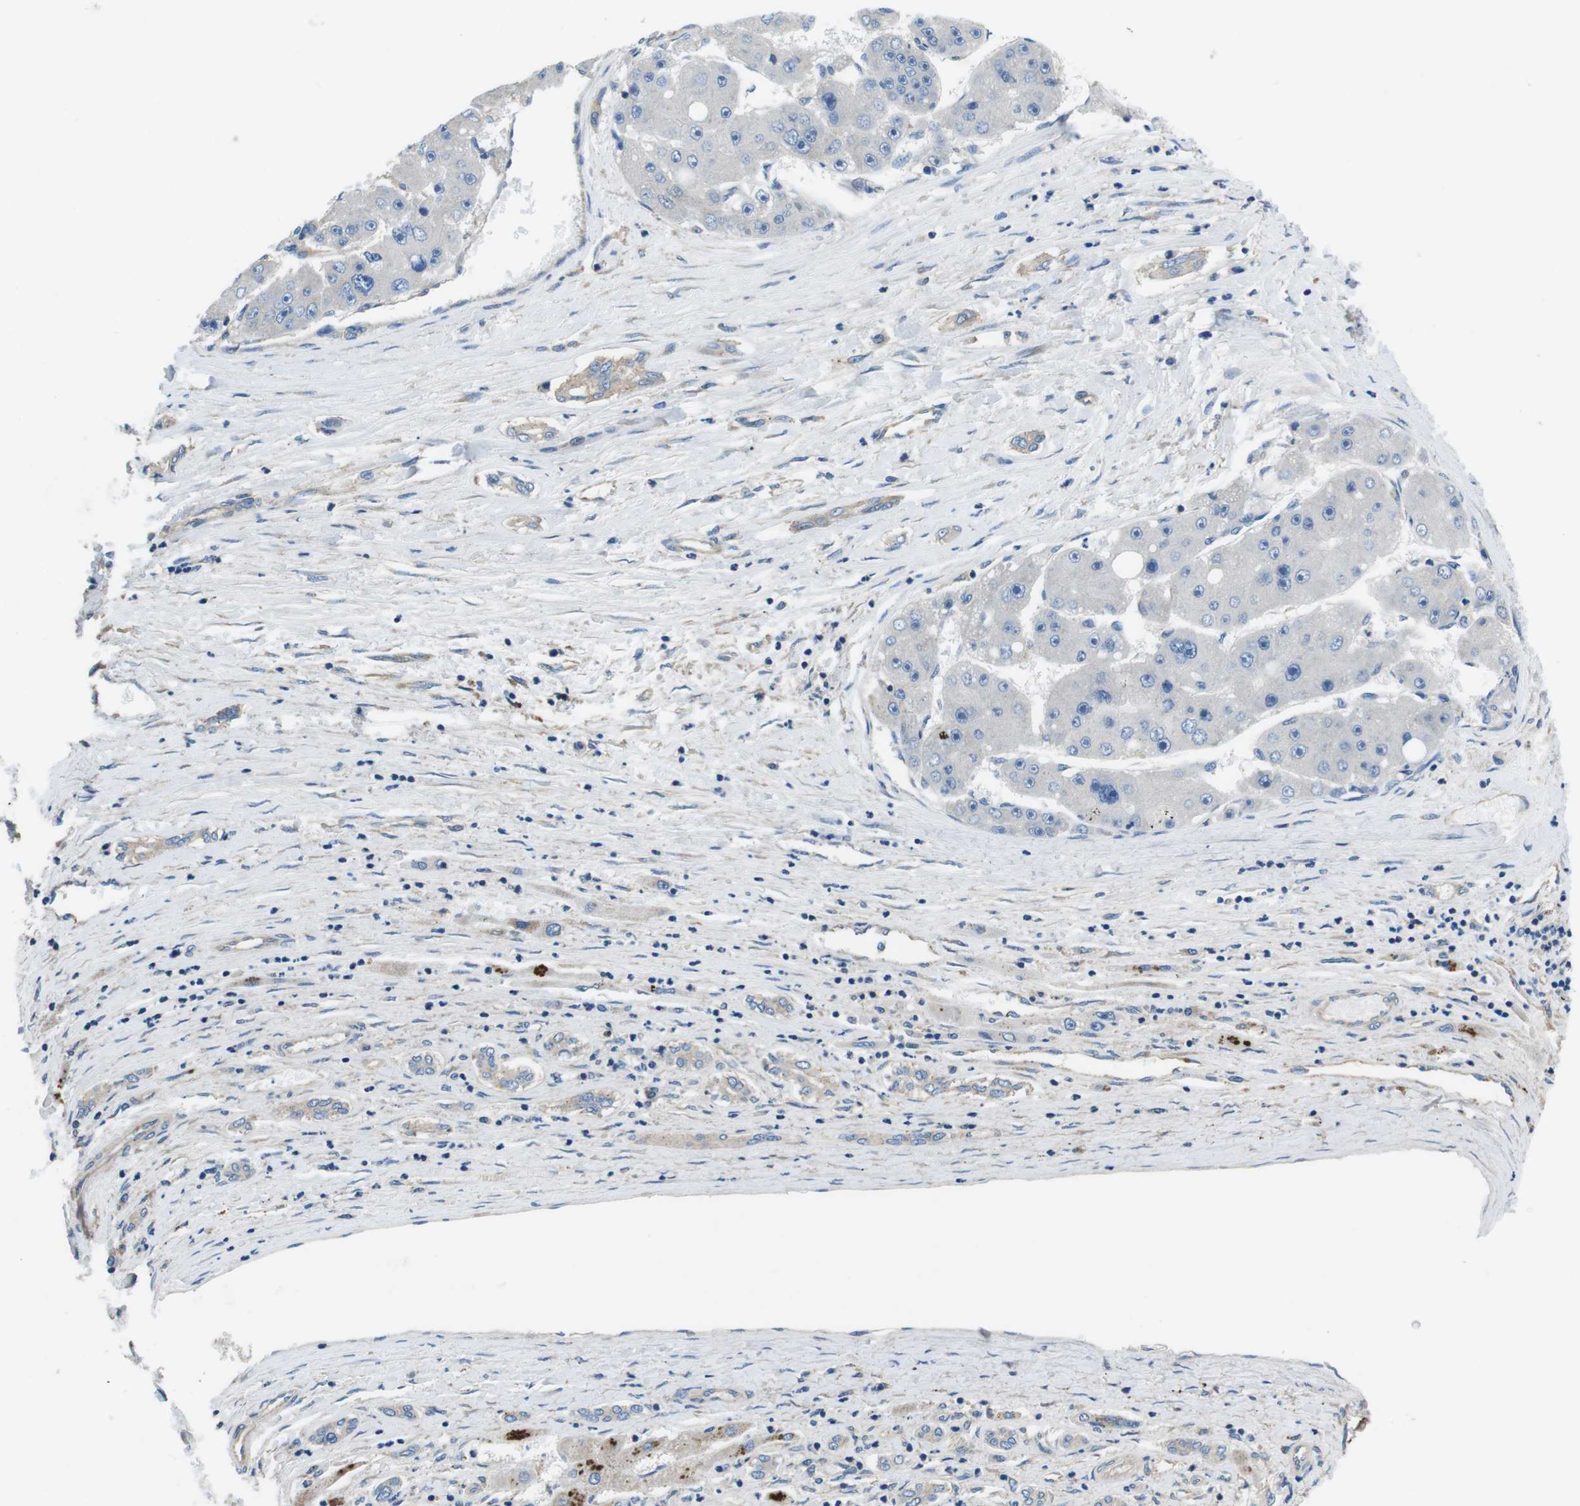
{"staining": {"intensity": "negative", "quantity": "none", "location": "none"}, "tissue": "liver cancer", "cell_type": "Tumor cells", "image_type": "cancer", "snomed": [{"axis": "morphology", "description": "Carcinoma, Hepatocellular, NOS"}, {"axis": "topography", "description": "Liver"}], "caption": "Immunohistochemistry image of neoplastic tissue: liver hepatocellular carcinoma stained with DAB (3,3'-diaminobenzidine) reveals no significant protein positivity in tumor cells.", "gene": "DENND4C", "patient": {"sex": "female", "age": 61}}